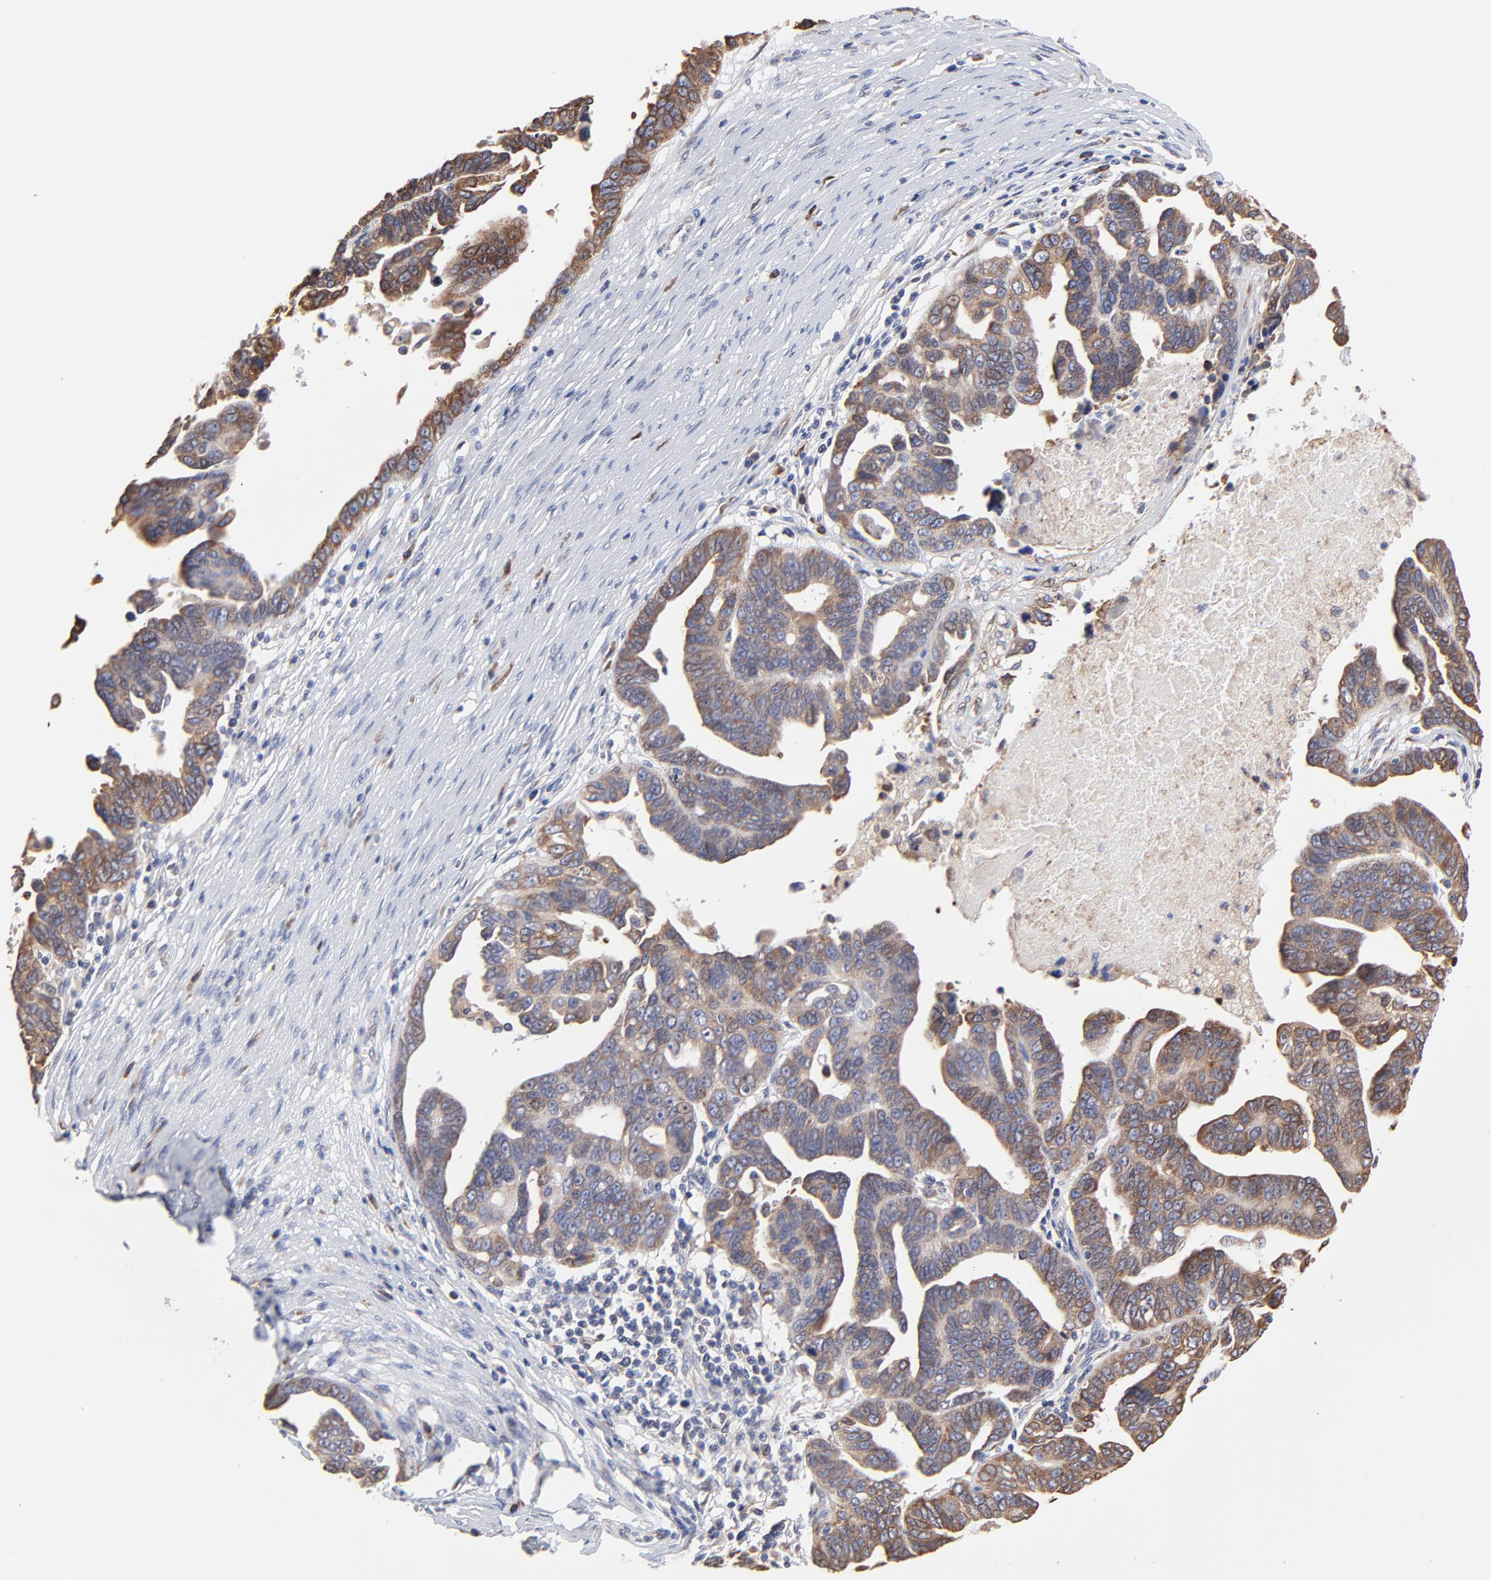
{"staining": {"intensity": "moderate", "quantity": ">75%", "location": "cytoplasmic/membranous"}, "tissue": "ovarian cancer", "cell_type": "Tumor cells", "image_type": "cancer", "snomed": [{"axis": "morphology", "description": "Carcinoma, endometroid"}, {"axis": "morphology", "description": "Cystadenocarcinoma, serous, NOS"}, {"axis": "topography", "description": "Ovary"}], "caption": "Human ovarian endometroid carcinoma stained with a protein marker exhibits moderate staining in tumor cells.", "gene": "LMAN1", "patient": {"sex": "female", "age": 45}}